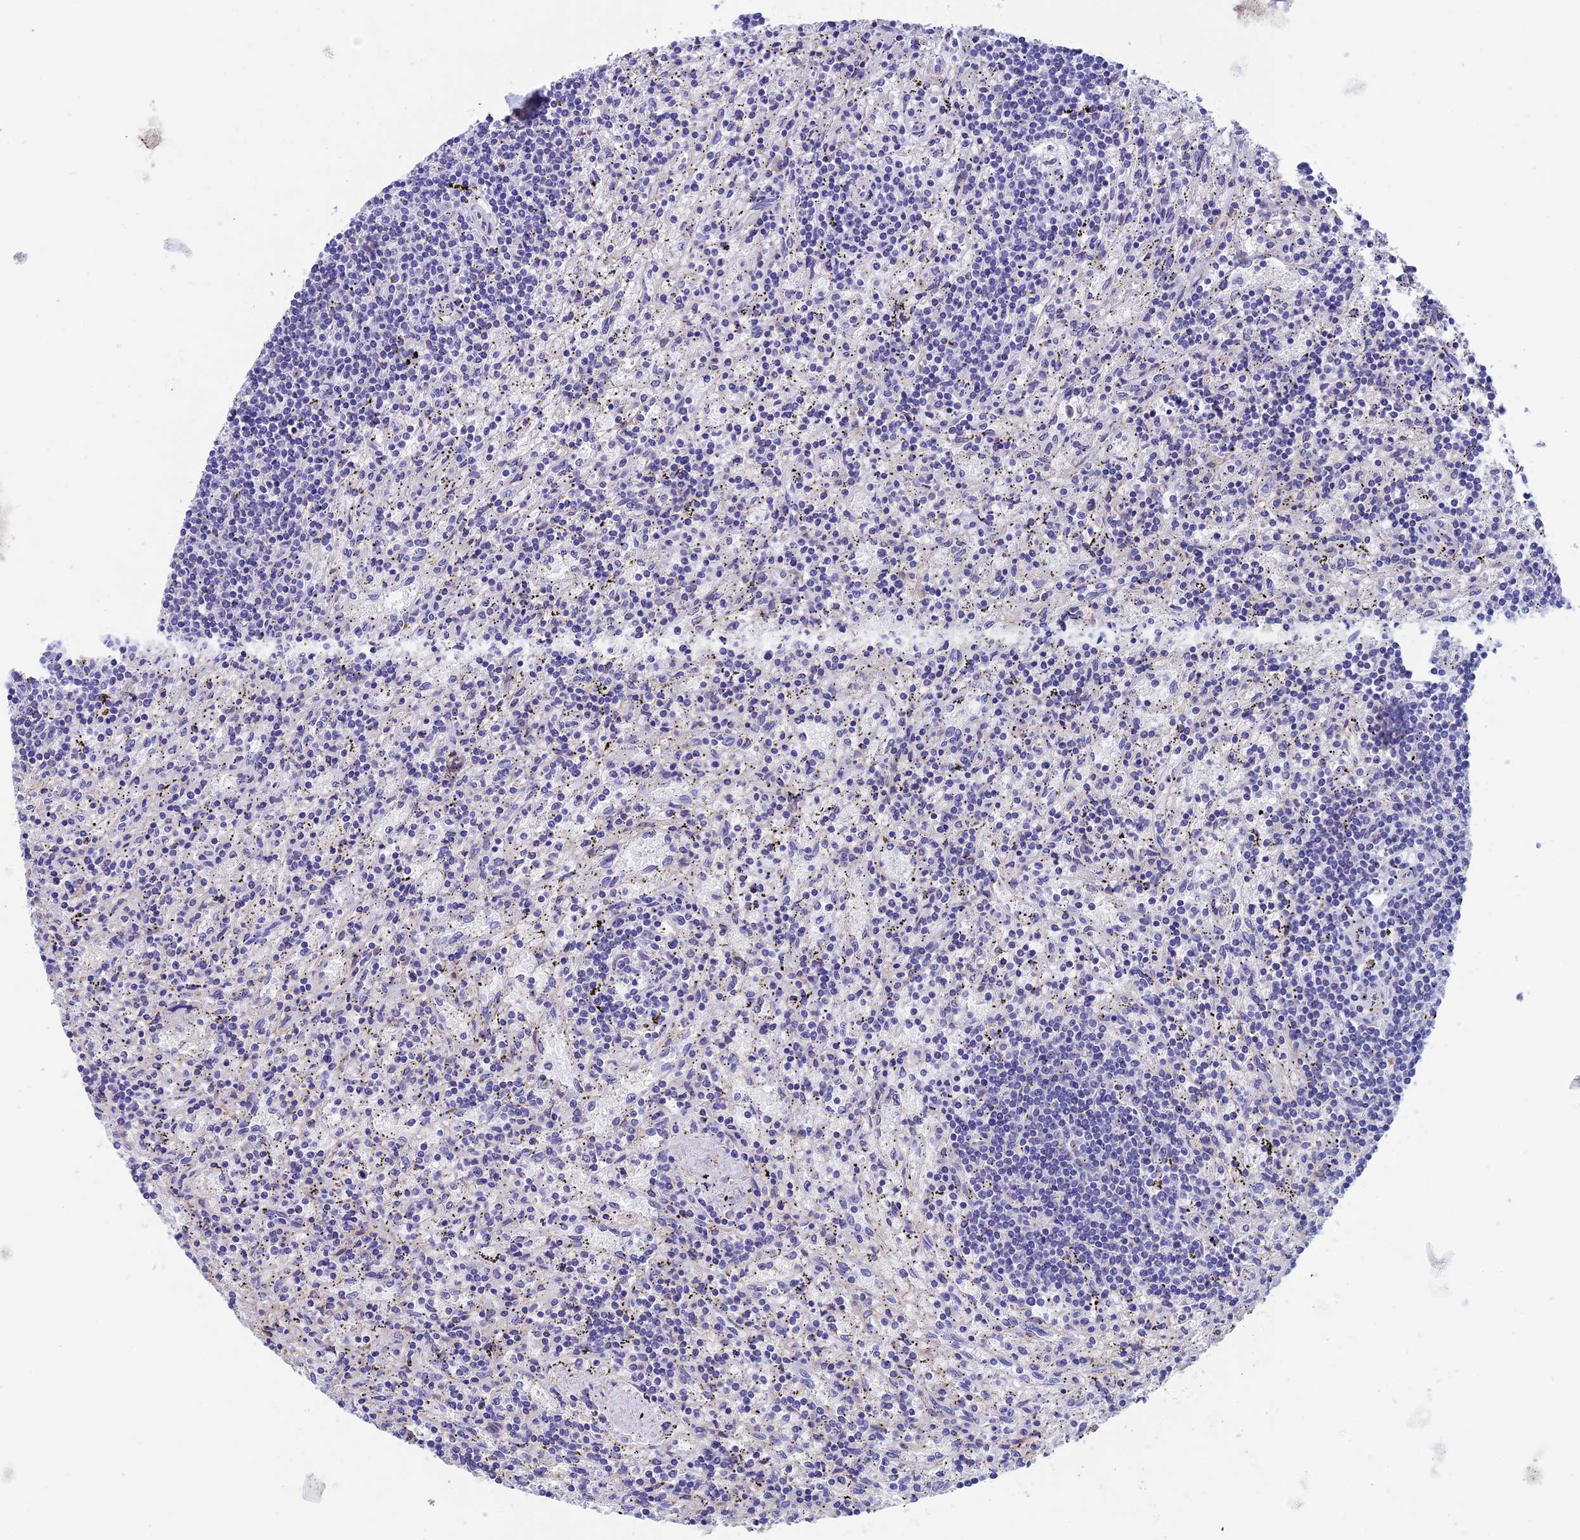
{"staining": {"intensity": "negative", "quantity": "none", "location": "none"}, "tissue": "lymphoma", "cell_type": "Tumor cells", "image_type": "cancer", "snomed": [{"axis": "morphology", "description": "Malignant lymphoma, non-Hodgkin's type, Low grade"}, {"axis": "topography", "description": "Spleen"}], "caption": "Tumor cells show no significant positivity in lymphoma.", "gene": "ADH7", "patient": {"sex": "male", "age": 76}}